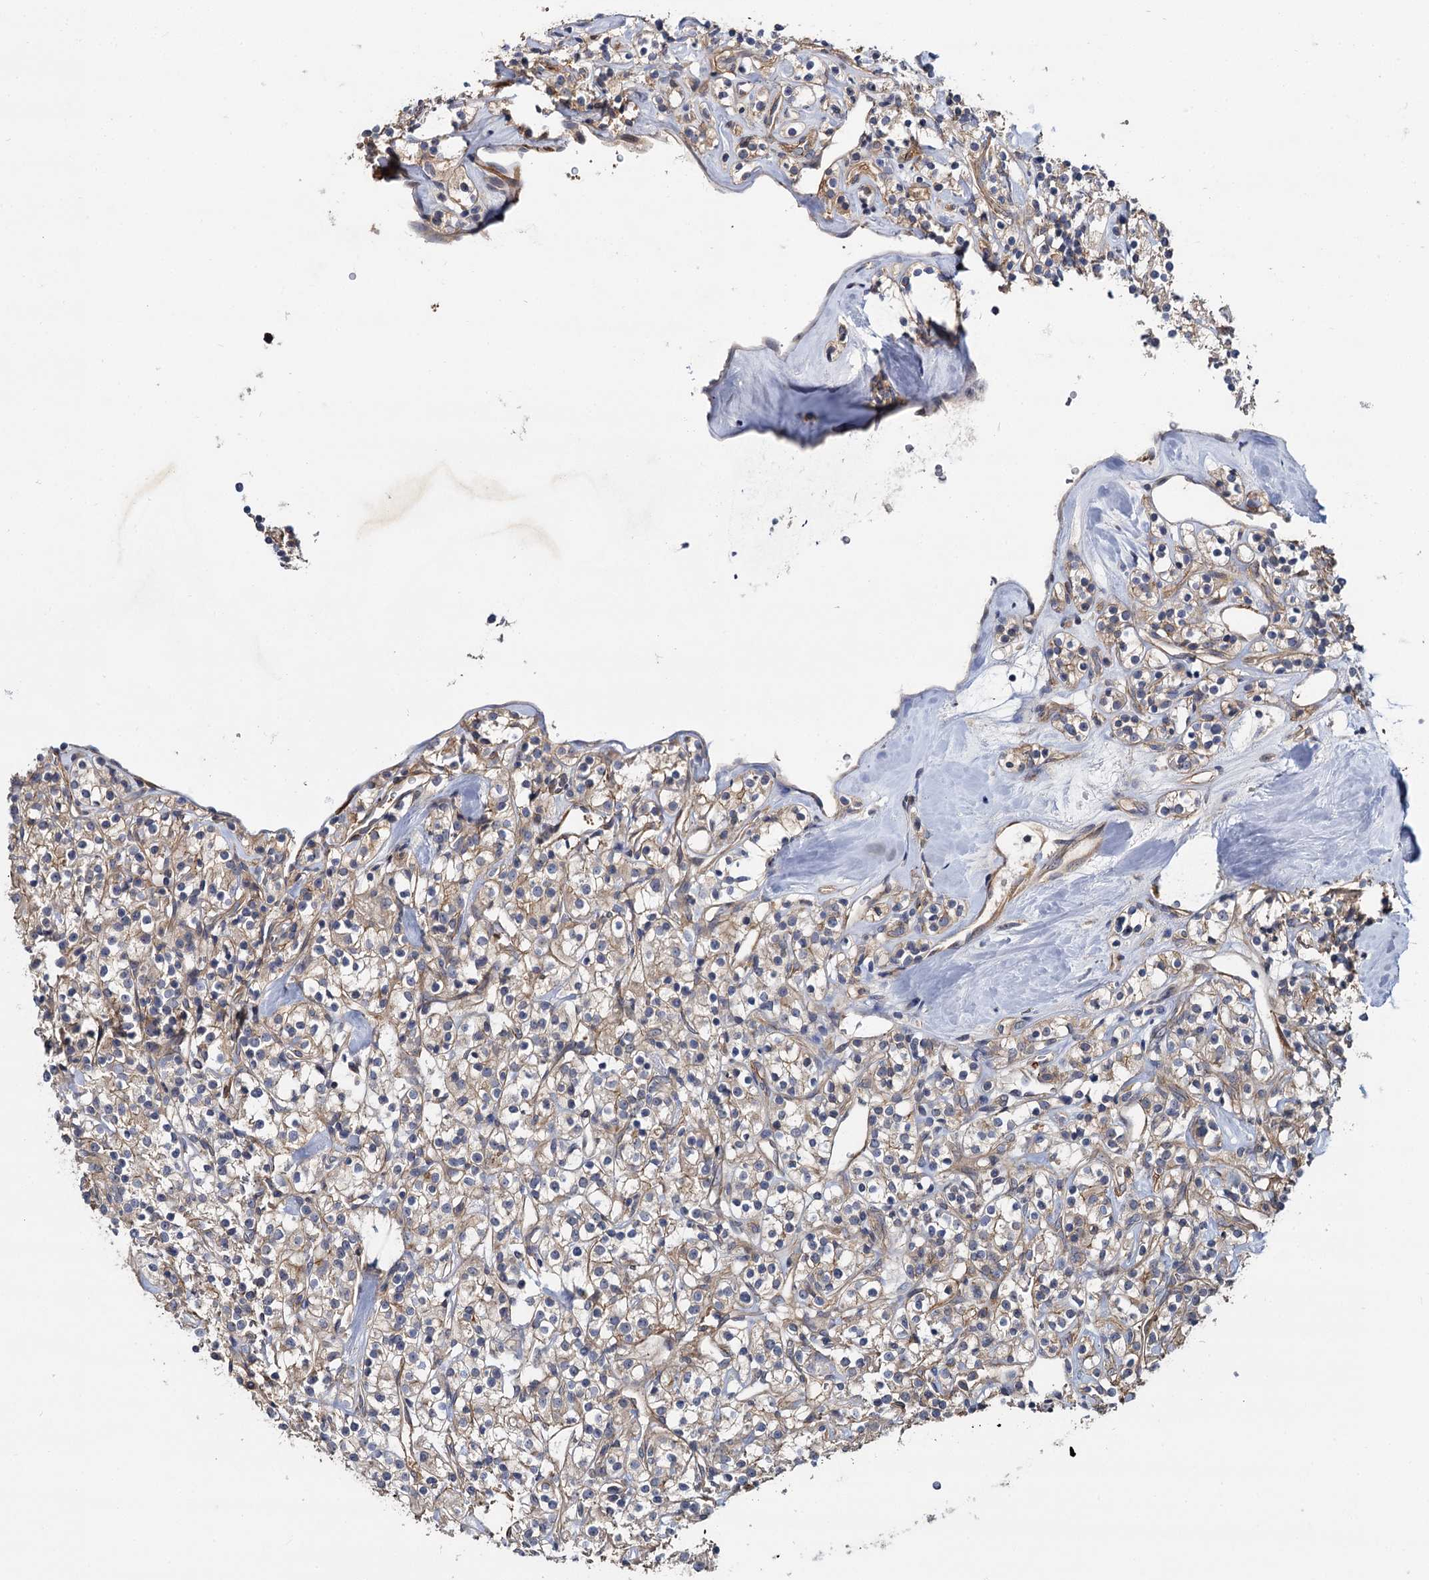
{"staining": {"intensity": "weak", "quantity": ">75%", "location": "cytoplasmic/membranous"}, "tissue": "renal cancer", "cell_type": "Tumor cells", "image_type": "cancer", "snomed": [{"axis": "morphology", "description": "Adenocarcinoma, NOS"}, {"axis": "topography", "description": "Kidney"}], "caption": "Protein expression analysis of human renal cancer reveals weak cytoplasmic/membranous expression in approximately >75% of tumor cells. (DAB (3,3'-diaminobenzidine) IHC, brown staining for protein, blue staining for nuclei).", "gene": "ISM2", "patient": {"sex": "male", "age": 77}}